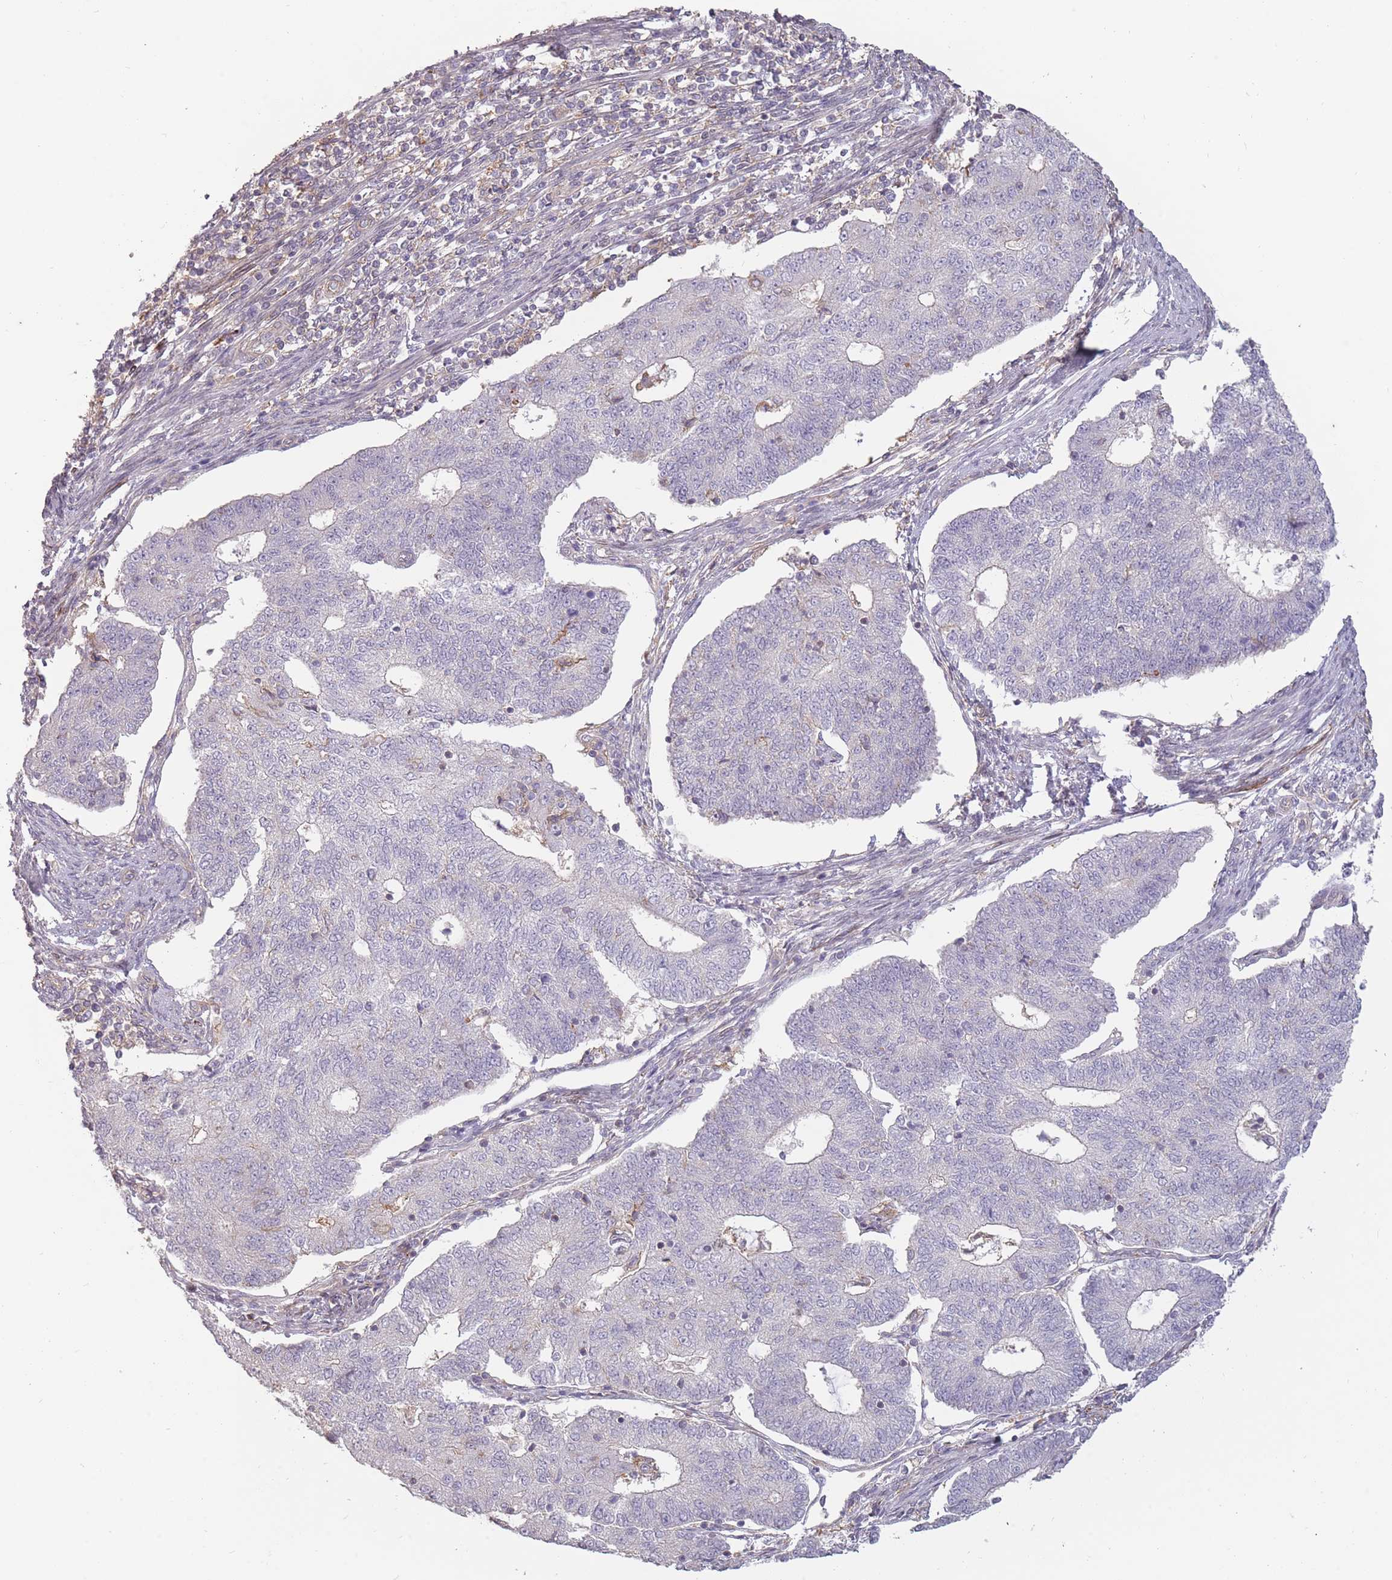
{"staining": {"intensity": "negative", "quantity": "none", "location": "none"}, "tissue": "endometrial cancer", "cell_type": "Tumor cells", "image_type": "cancer", "snomed": [{"axis": "morphology", "description": "Adenocarcinoma, NOS"}, {"axis": "topography", "description": "Endometrium"}], "caption": "Immunohistochemistry (IHC) histopathology image of human adenocarcinoma (endometrial) stained for a protein (brown), which exhibits no staining in tumor cells.", "gene": "TET3", "patient": {"sex": "female", "age": 56}}